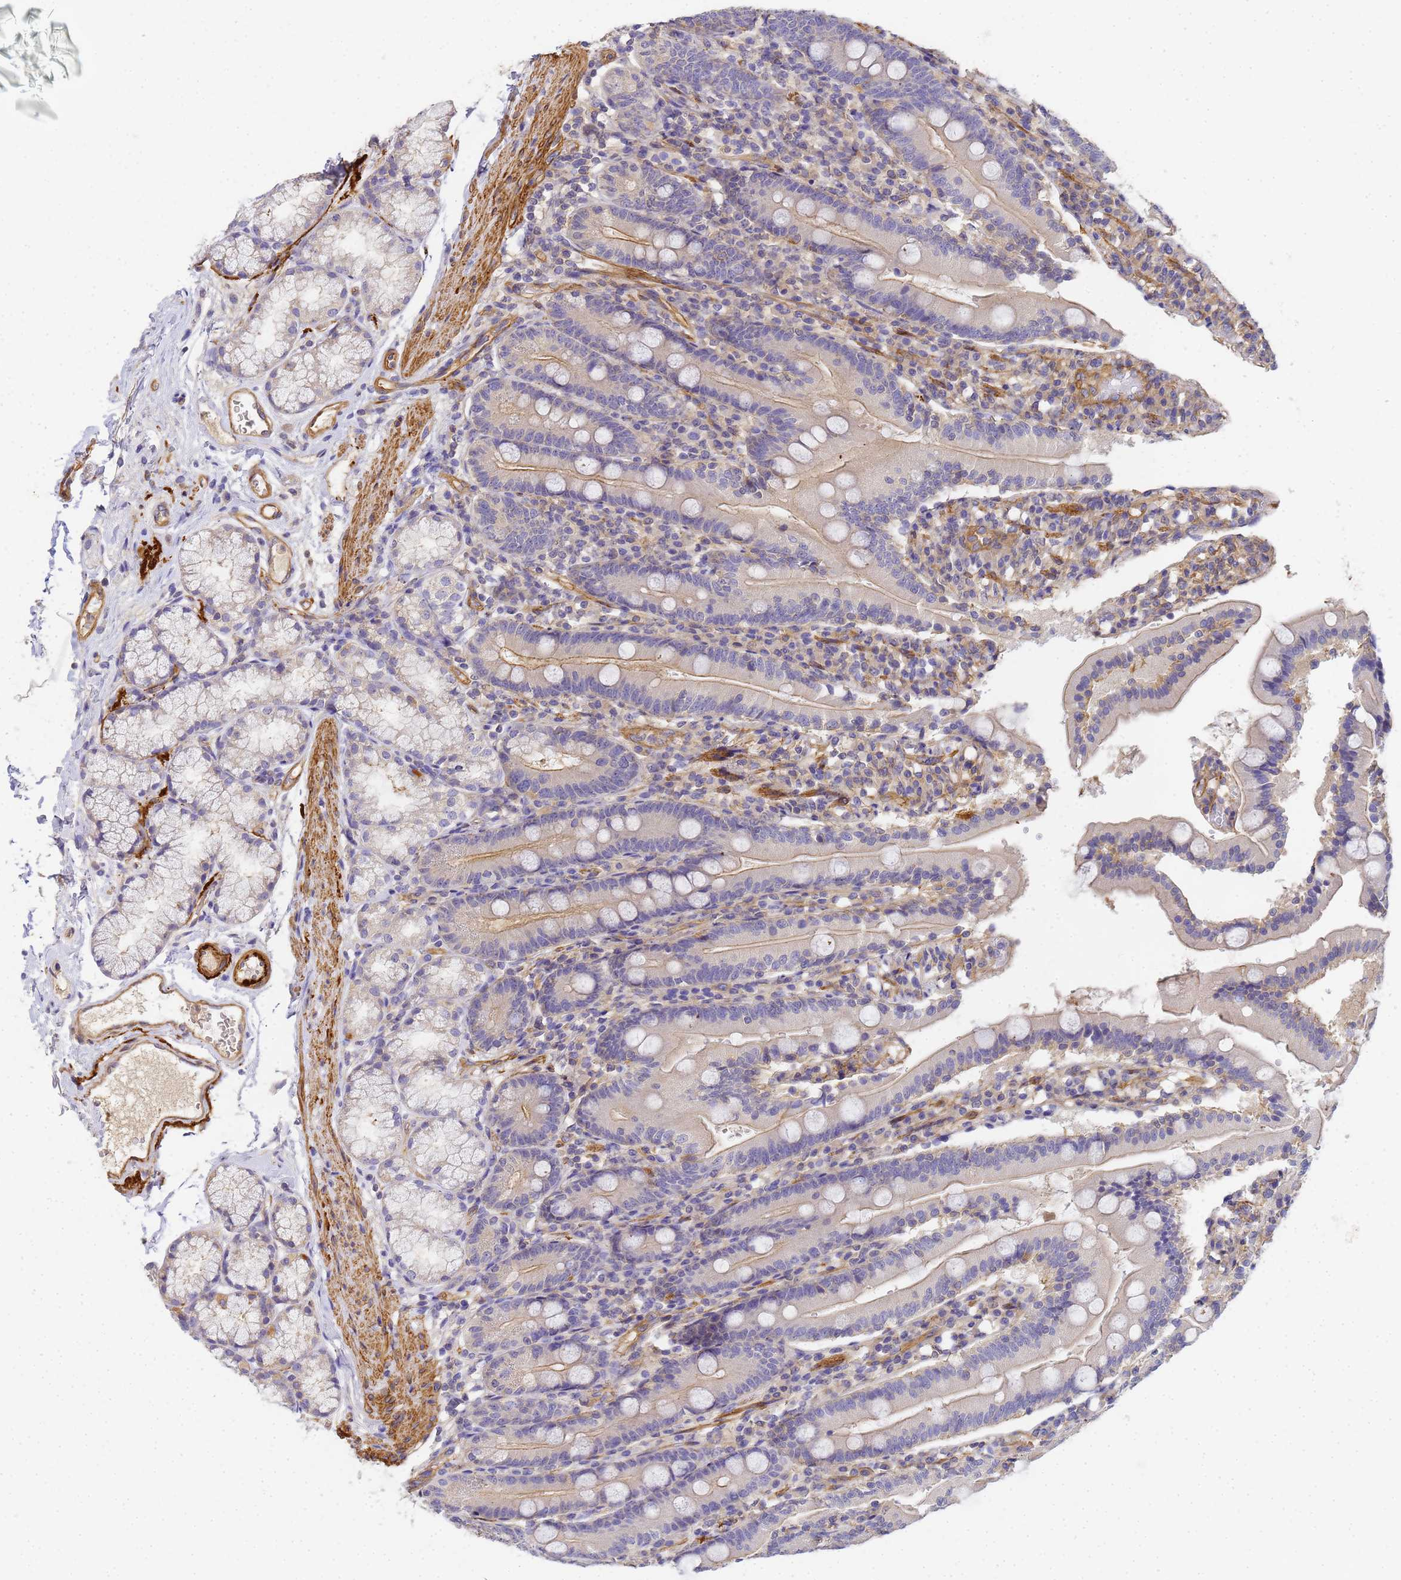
{"staining": {"intensity": "weak", "quantity": "25%-75%", "location": "cytoplasmic/membranous"}, "tissue": "duodenum", "cell_type": "Glandular cells", "image_type": "normal", "snomed": [{"axis": "morphology", "description": "Normal tissue, NOS"}, {"axis": "topography", "description": "Duodenum"}], "caption": "The immunohistochemical stain highlights weak cytoplasmic/membranous positivity in glandular cells of benign duodenum.", "gene": "MYL10", "patient": {"sex": "female", "age": 67}}